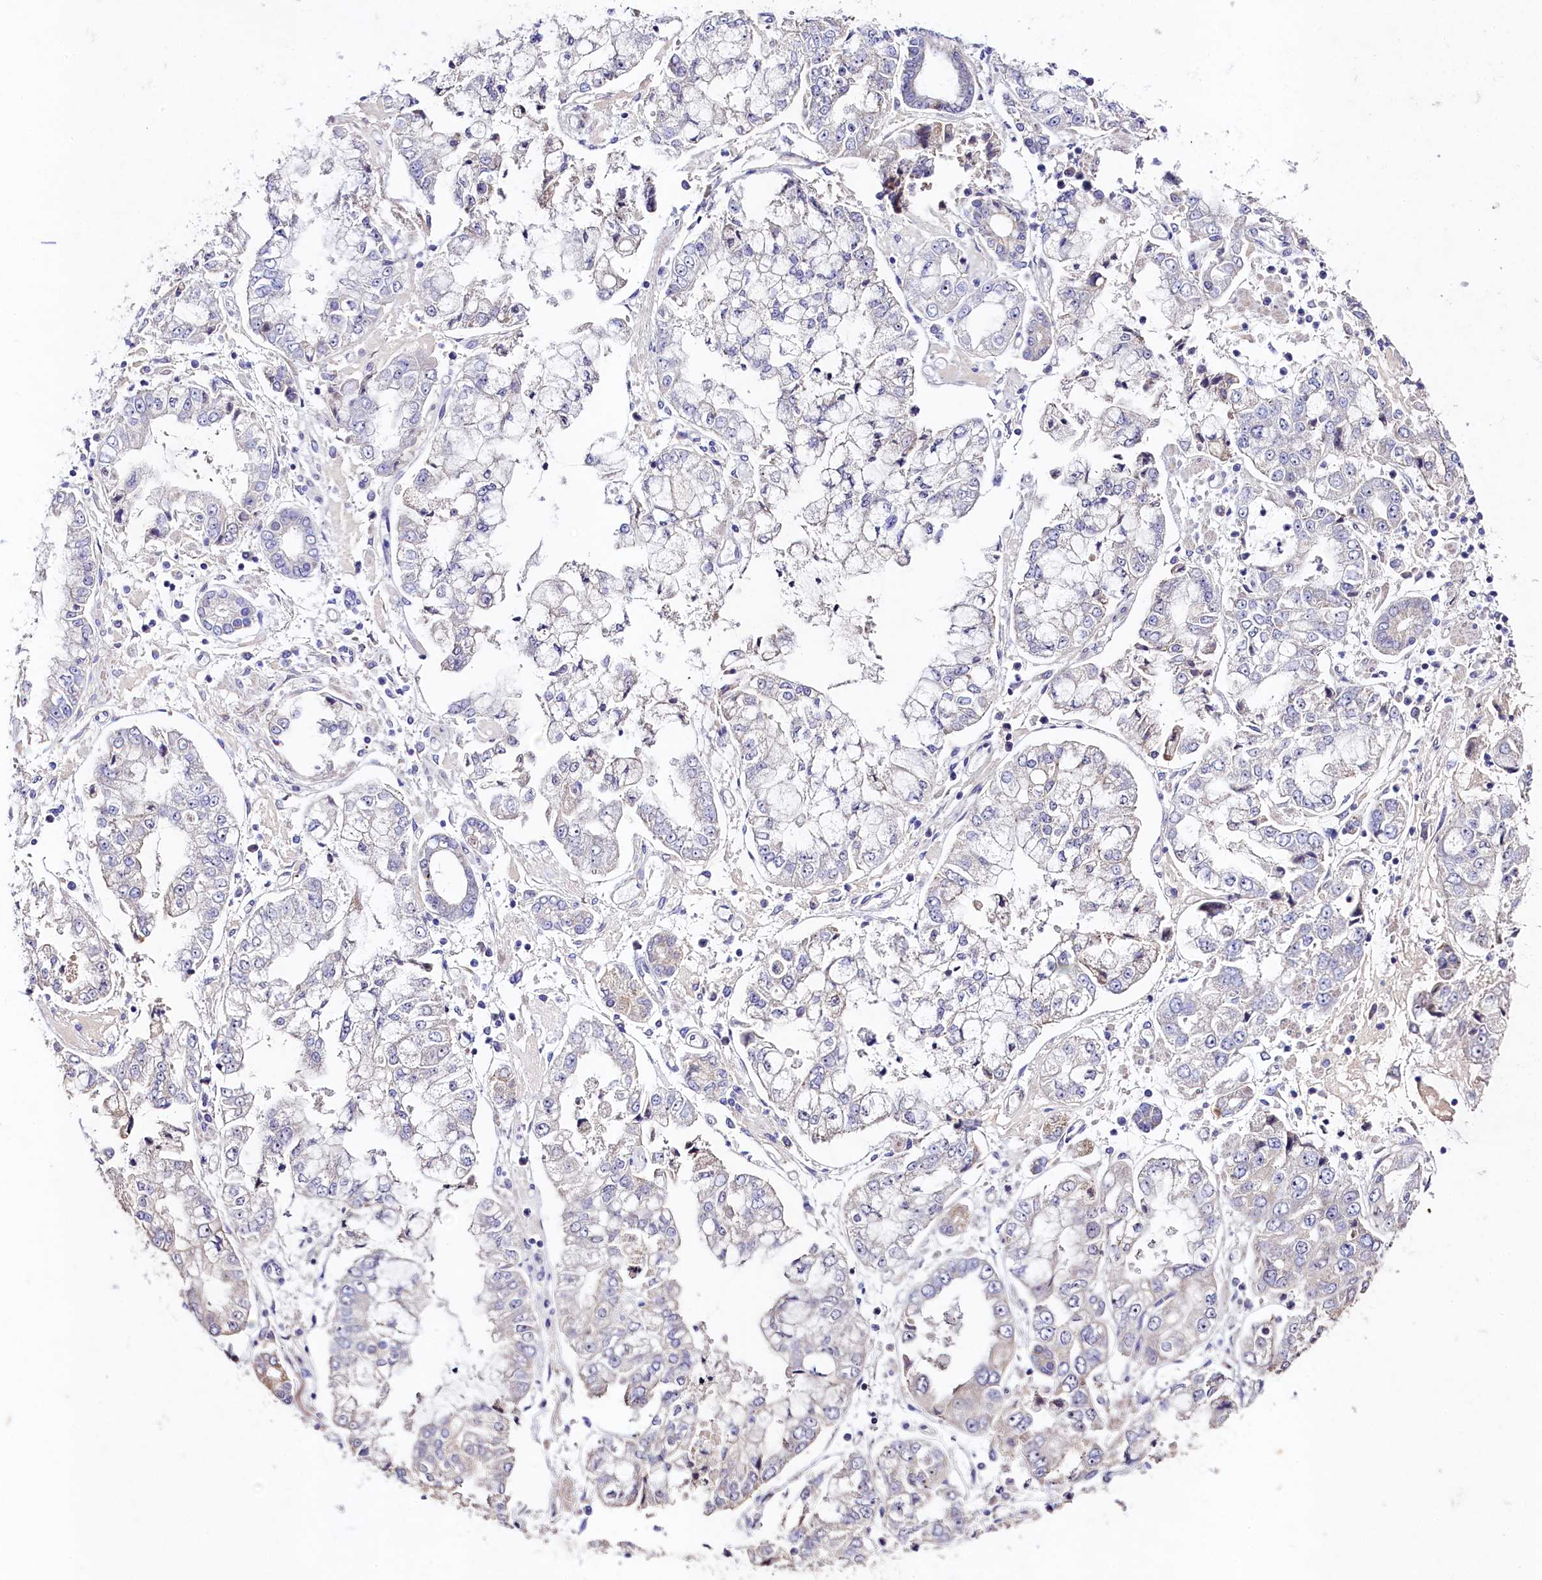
{"staining": {"intensity": "negative", "quantity": "none", "location": "none"}, "tissue": "stomach cancer", "cell_type": "Tumor cells", "image_type": "cancer", "snomed": [{"axis": "morphology", "description": "Adenocarcinoma, NOS"}, {"axis": "topography", "description": "Stomach"}], "caption": "Protein analysis of stomach adenocarcinoma exhibits no significant staining in tumor cells. (Stains: DAB immunohistochemistry with hematoxylin counter stain, Microscopy: brightfield microscopy at high magnification).", "gene": "FXYD6", "patient": {"sex": "male", "age": 76}}